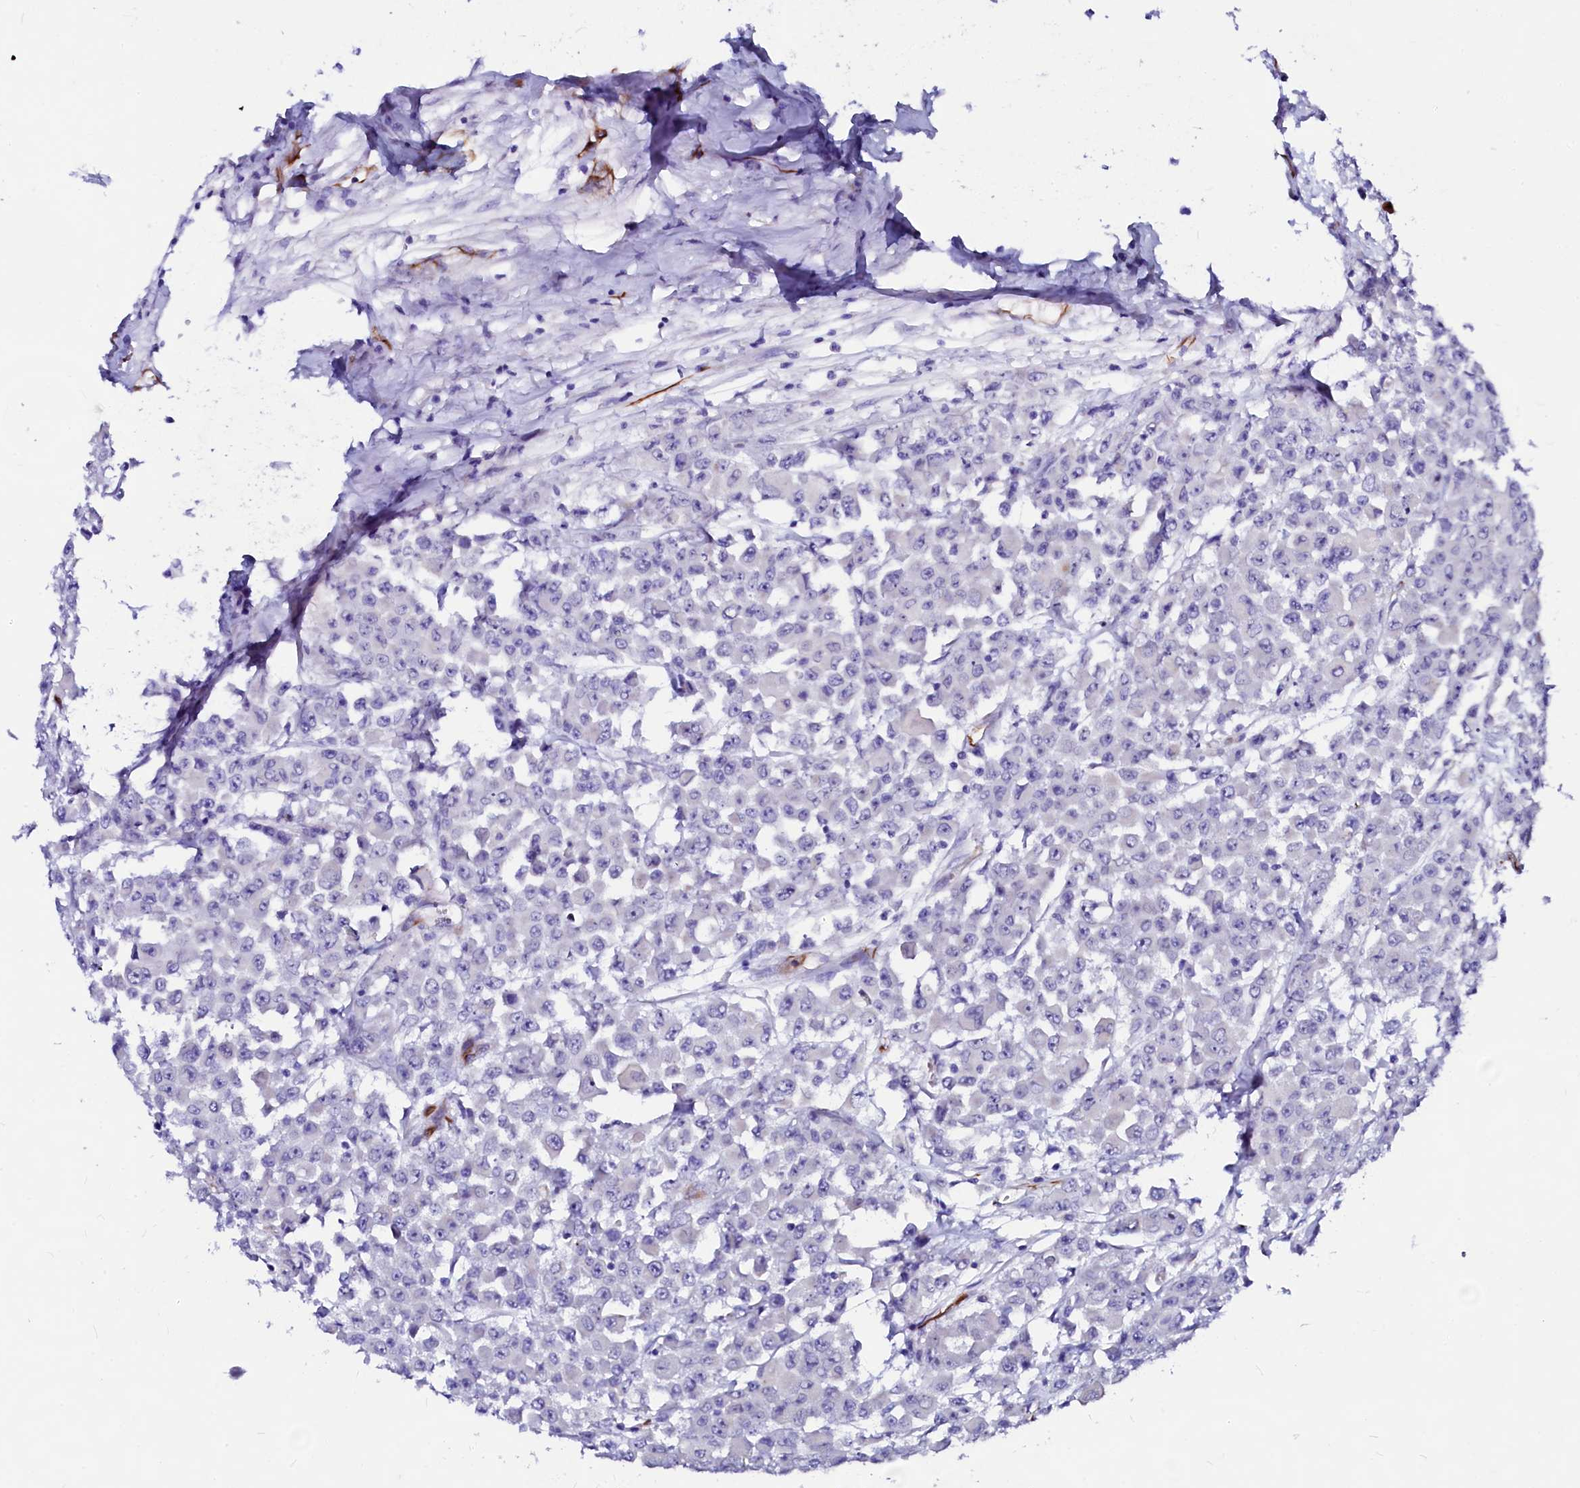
{"staining": {"intensity": "negative", "quantity": "none", "location": "none"}, "tissue": "colorectal cancer", "cell_type": "Tumor cells", "image_type": "cancer", "snomed": [{"axis": "morphology", "description": "Adenocarcinoma, NOS"}, {"axis": "topography", "description": "Colon"}], "caption": "Tumor cells show no significant protein staining in colorectal cancer.", "gene": "SFR1", "patient": {"sex": "male", "age": 51}}